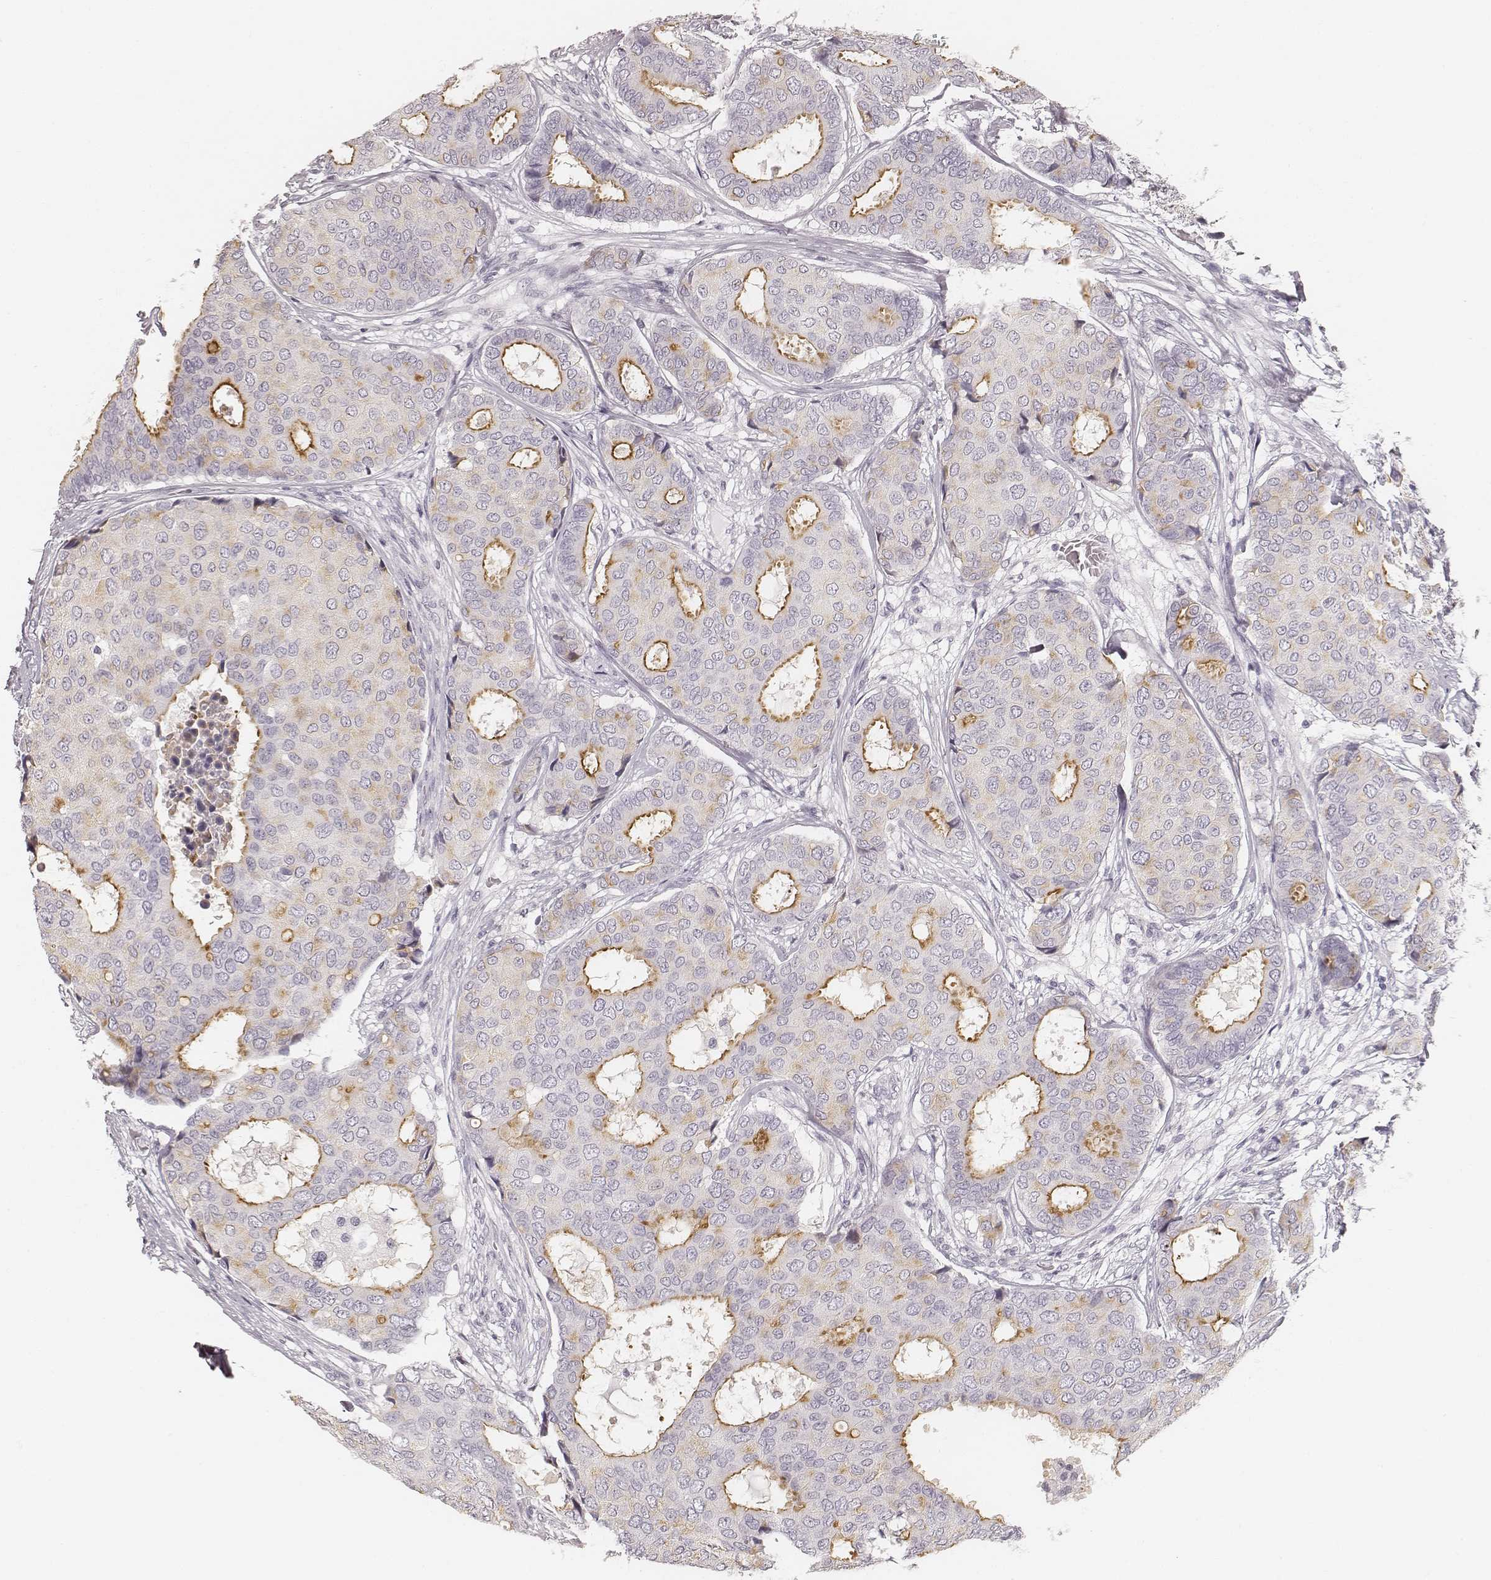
{"staining": {"intensity": "negative", "quantity": "none", "location": "none"}, "tissue": "breast cancer", "cell_type": "Tumor cells", "image_type": "cancer", "snomed": [{"axis": "morphology", "description": "Duct carcinoma"}, {"axis": "topography", "description": "Breast"}], "caption": "High magnification brightfield microscopy of invasive ductal carcinoma (breast) stained with DAB (3,3'-diaminobenzidine) (brown) and counterstained with hematoxylin (blue): tumor cells show no significant positivity. (DAB IHC visualized using brightfield microscopy, high magnification).", "gene": "HNF4G", "patient": {"sex": "female", "age": 75}}